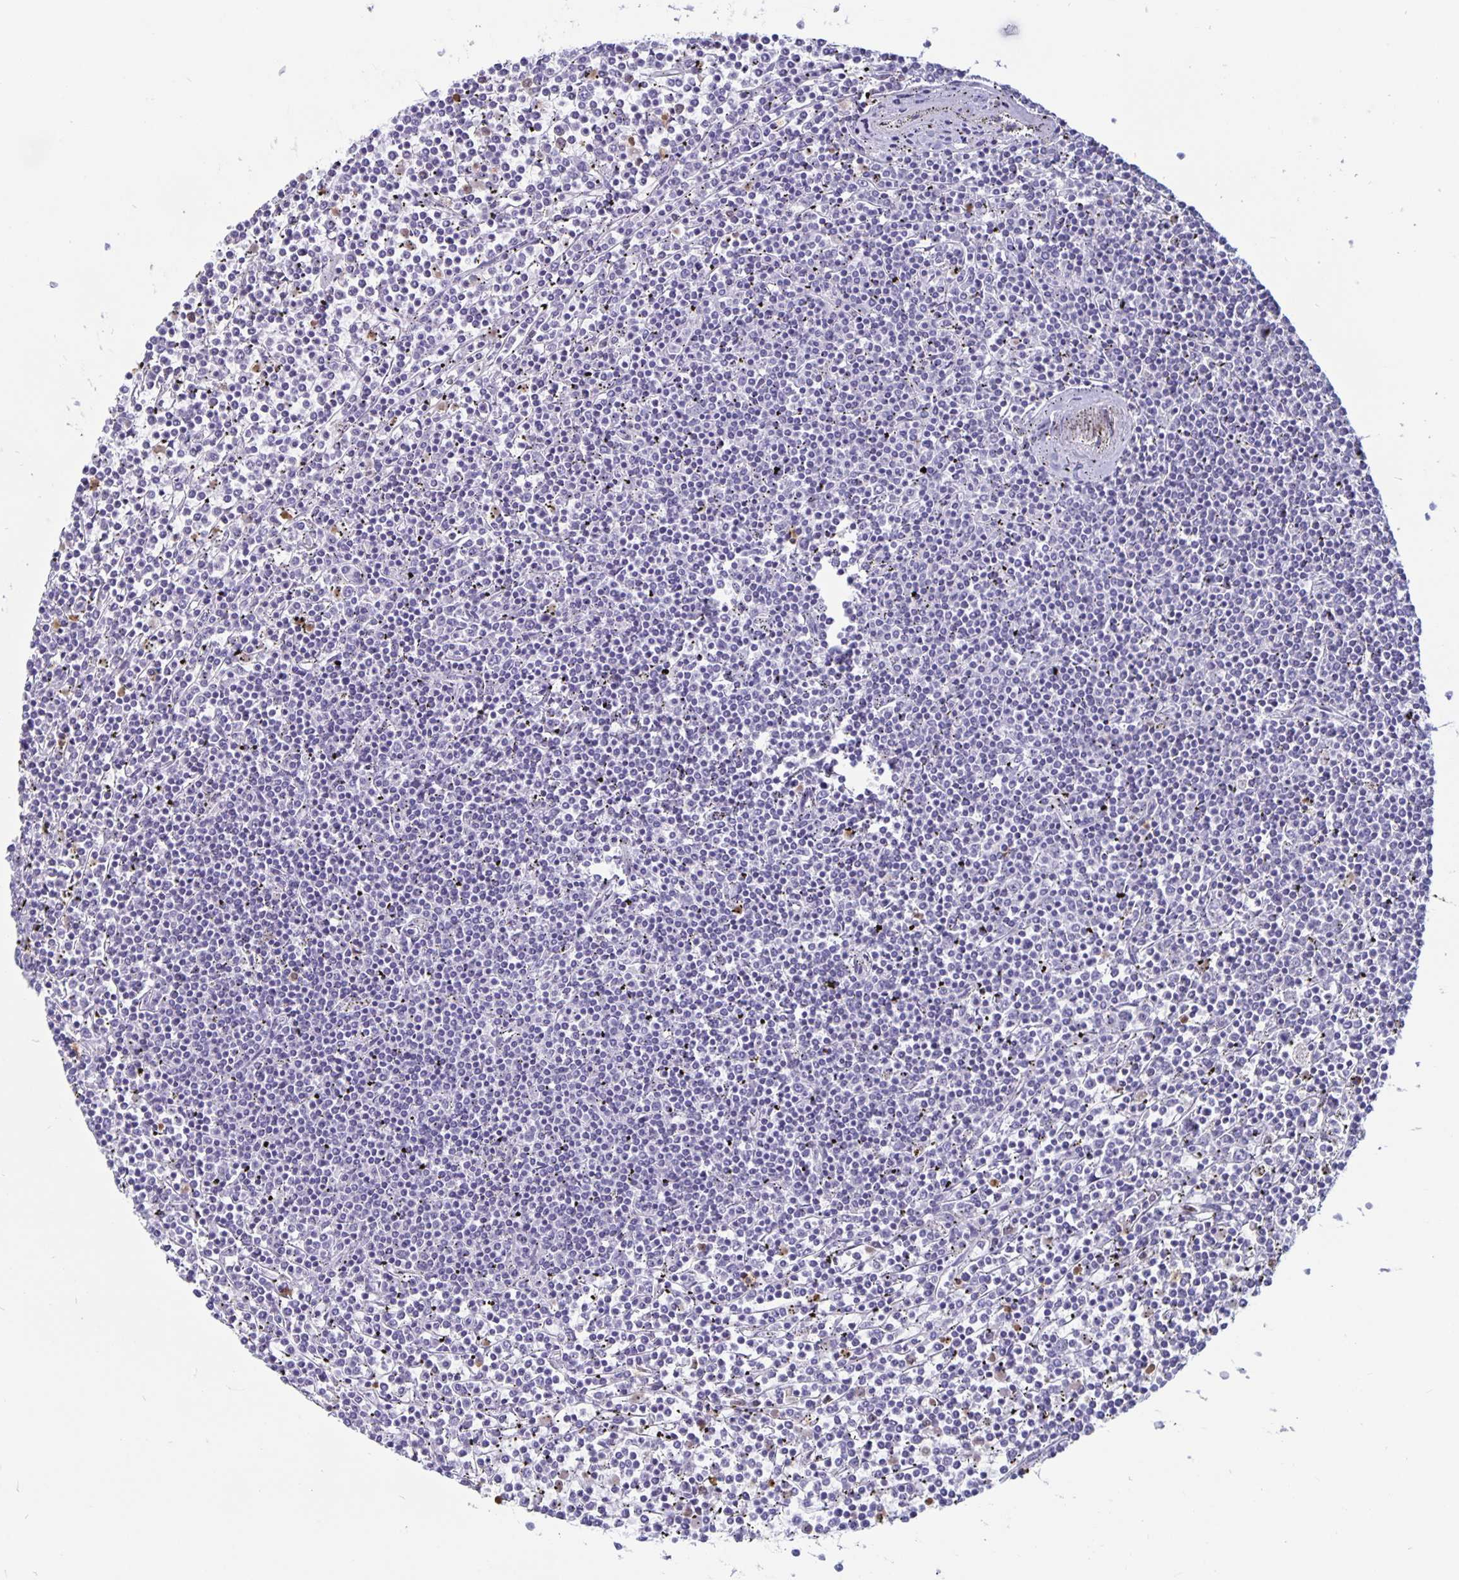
{"staining": {"intensity": "negative", "quantity": "none", "location": "none"}, "tissue": "lymphoma", "cell_type": "Tumor cells", "image_type": "cancer", "snomed": [{"axis": "morphology", "description": "Malignant lymphoma, non-Hodgkin's type, Low grade"}, {"axis": "topography", "description": "Spleen"}], "caption": "Lymphoma was stained to show a protein in brown. There is no significant expression in tumor cells. (Brightfield microscopy of DAB IHC at high magnification).", "gene": "PLCB3", "patient": {"sex": "female", "age": 19}}